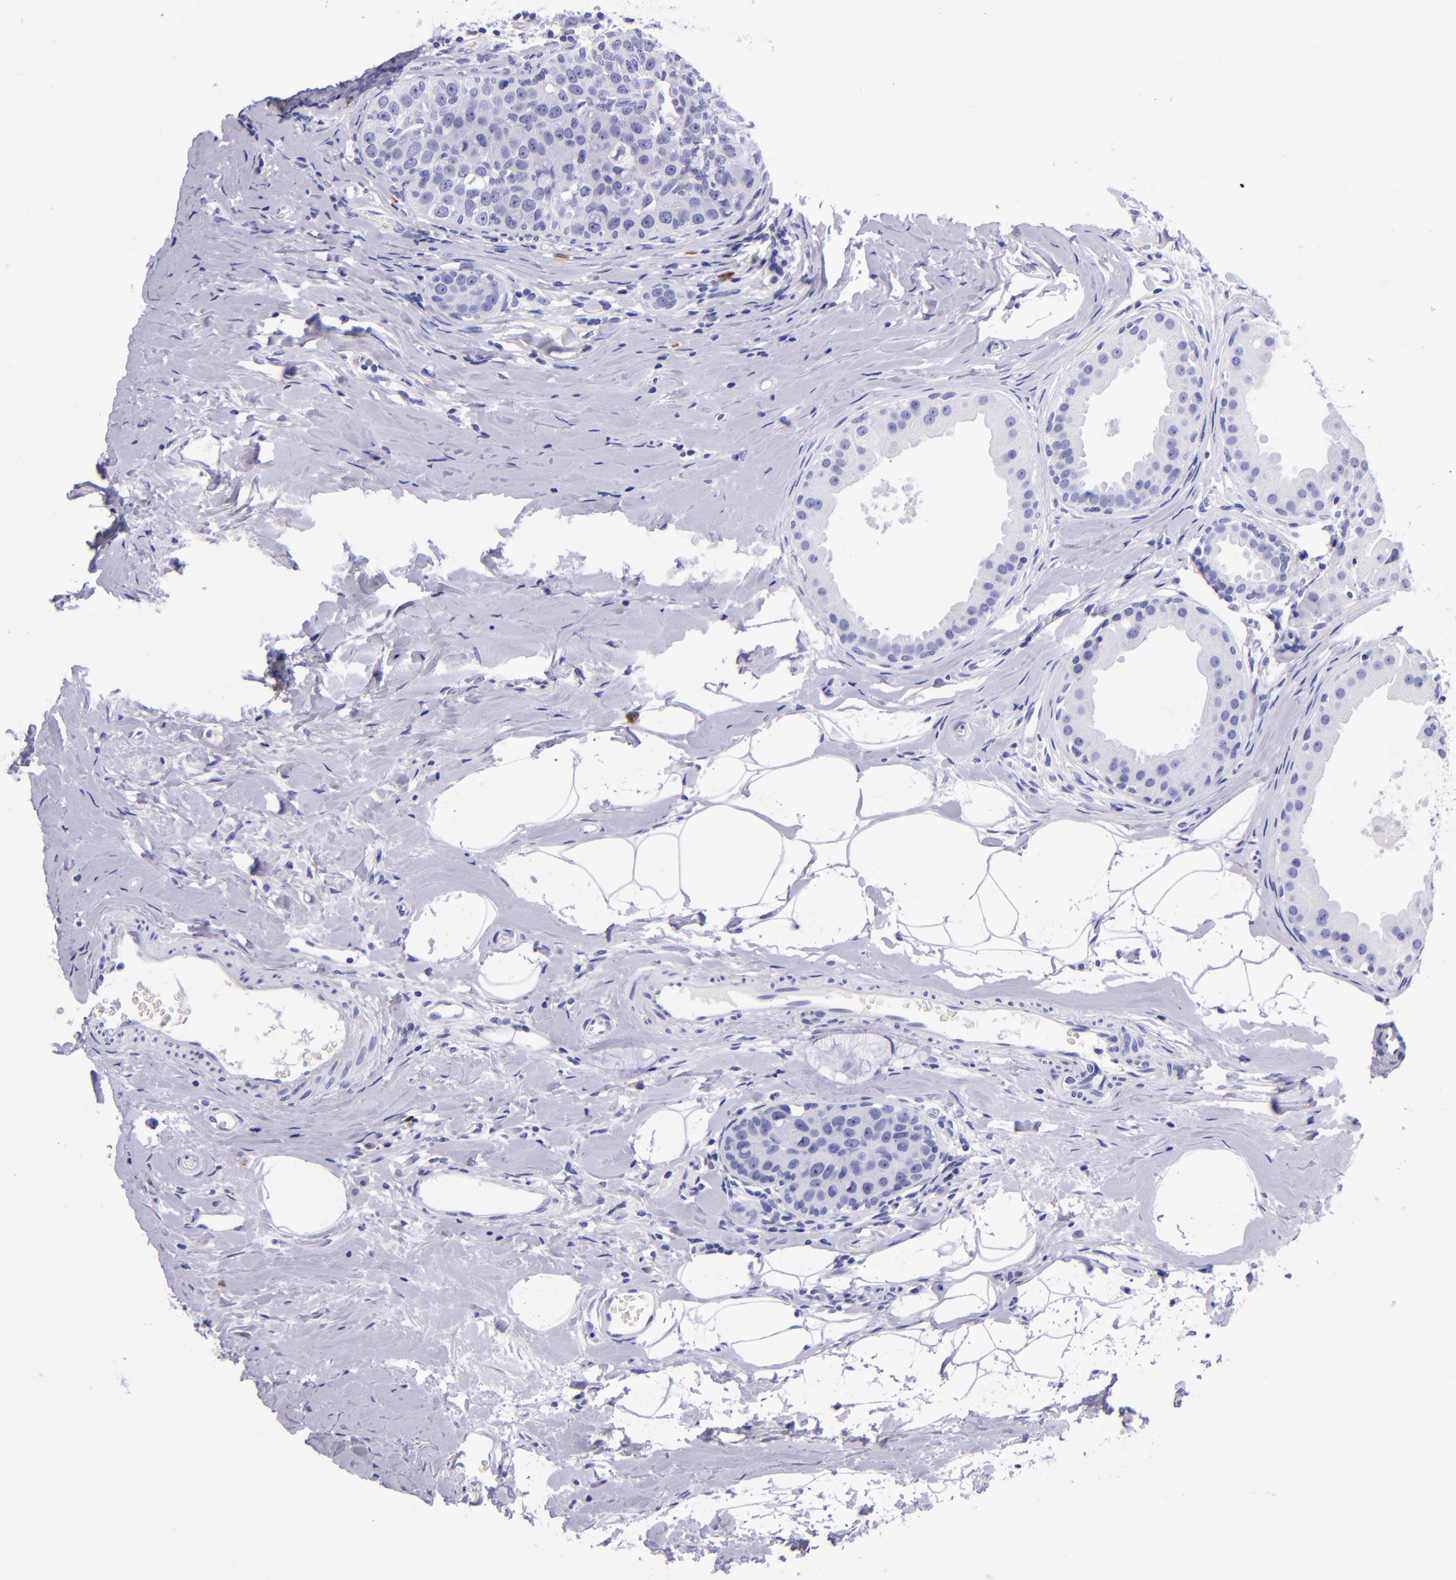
{"staining": {"intensity": "negative", "quantity": "none", "location": "none"}, "tissue": "breast cancer", "cell_type": "Tumor cells", "image_type": "cancer", "snomed": [{"axis": "morphology", "description": "Normal tissue, NOS"}, {"axis": "morphology", "description": "Duct carcinoma"}, {"axis": "topography", "description": "Breast"}], "caption": "Intraductal carcinoma (breast) stained for a protein using IHC demonstrates no expression tumor cells.", "gene": "TYRP1", "patient": {"sex": "female", "age": 50}}